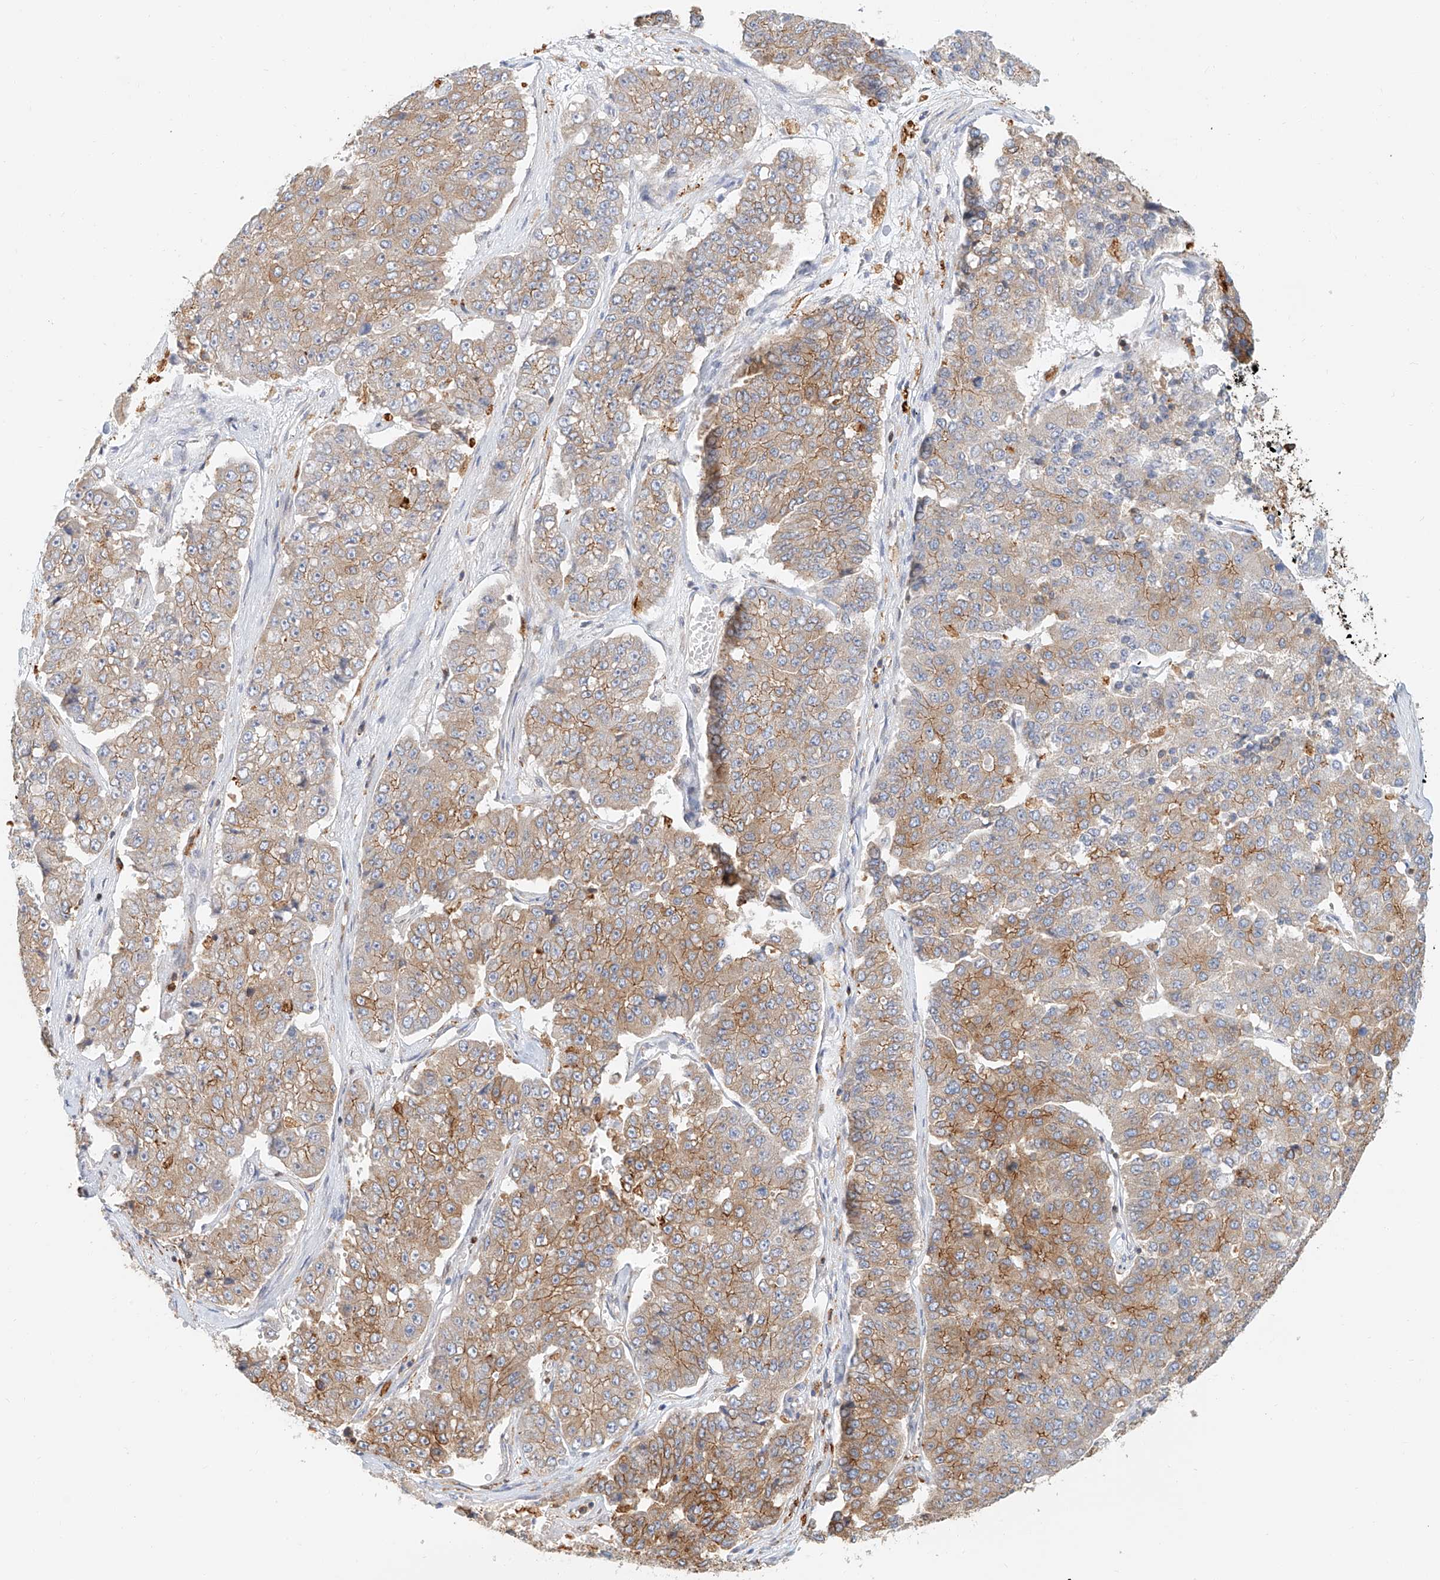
{"staining": {"intensity": "moderate", "quantity": "25%-75%", "location": "cytoplasmic/membranous"}, "tissue": "pancreatic cancer", "cell_type": "Tumor cells", "image_type": "cancer", "snomed": [{"axis": "morphology", "description": "Adenocarcinoma, NOS"}, {"axis": "topography", "description": "Pancreas"}], "caption": "Moderate cytoplasmic/membranous protein positivity is seen in approximately 25%-75% of tumor cells in adenocarcinoma (pancreatic).", "gene": "DHRS7", "patient": {"sex": "male", "age": 50}}